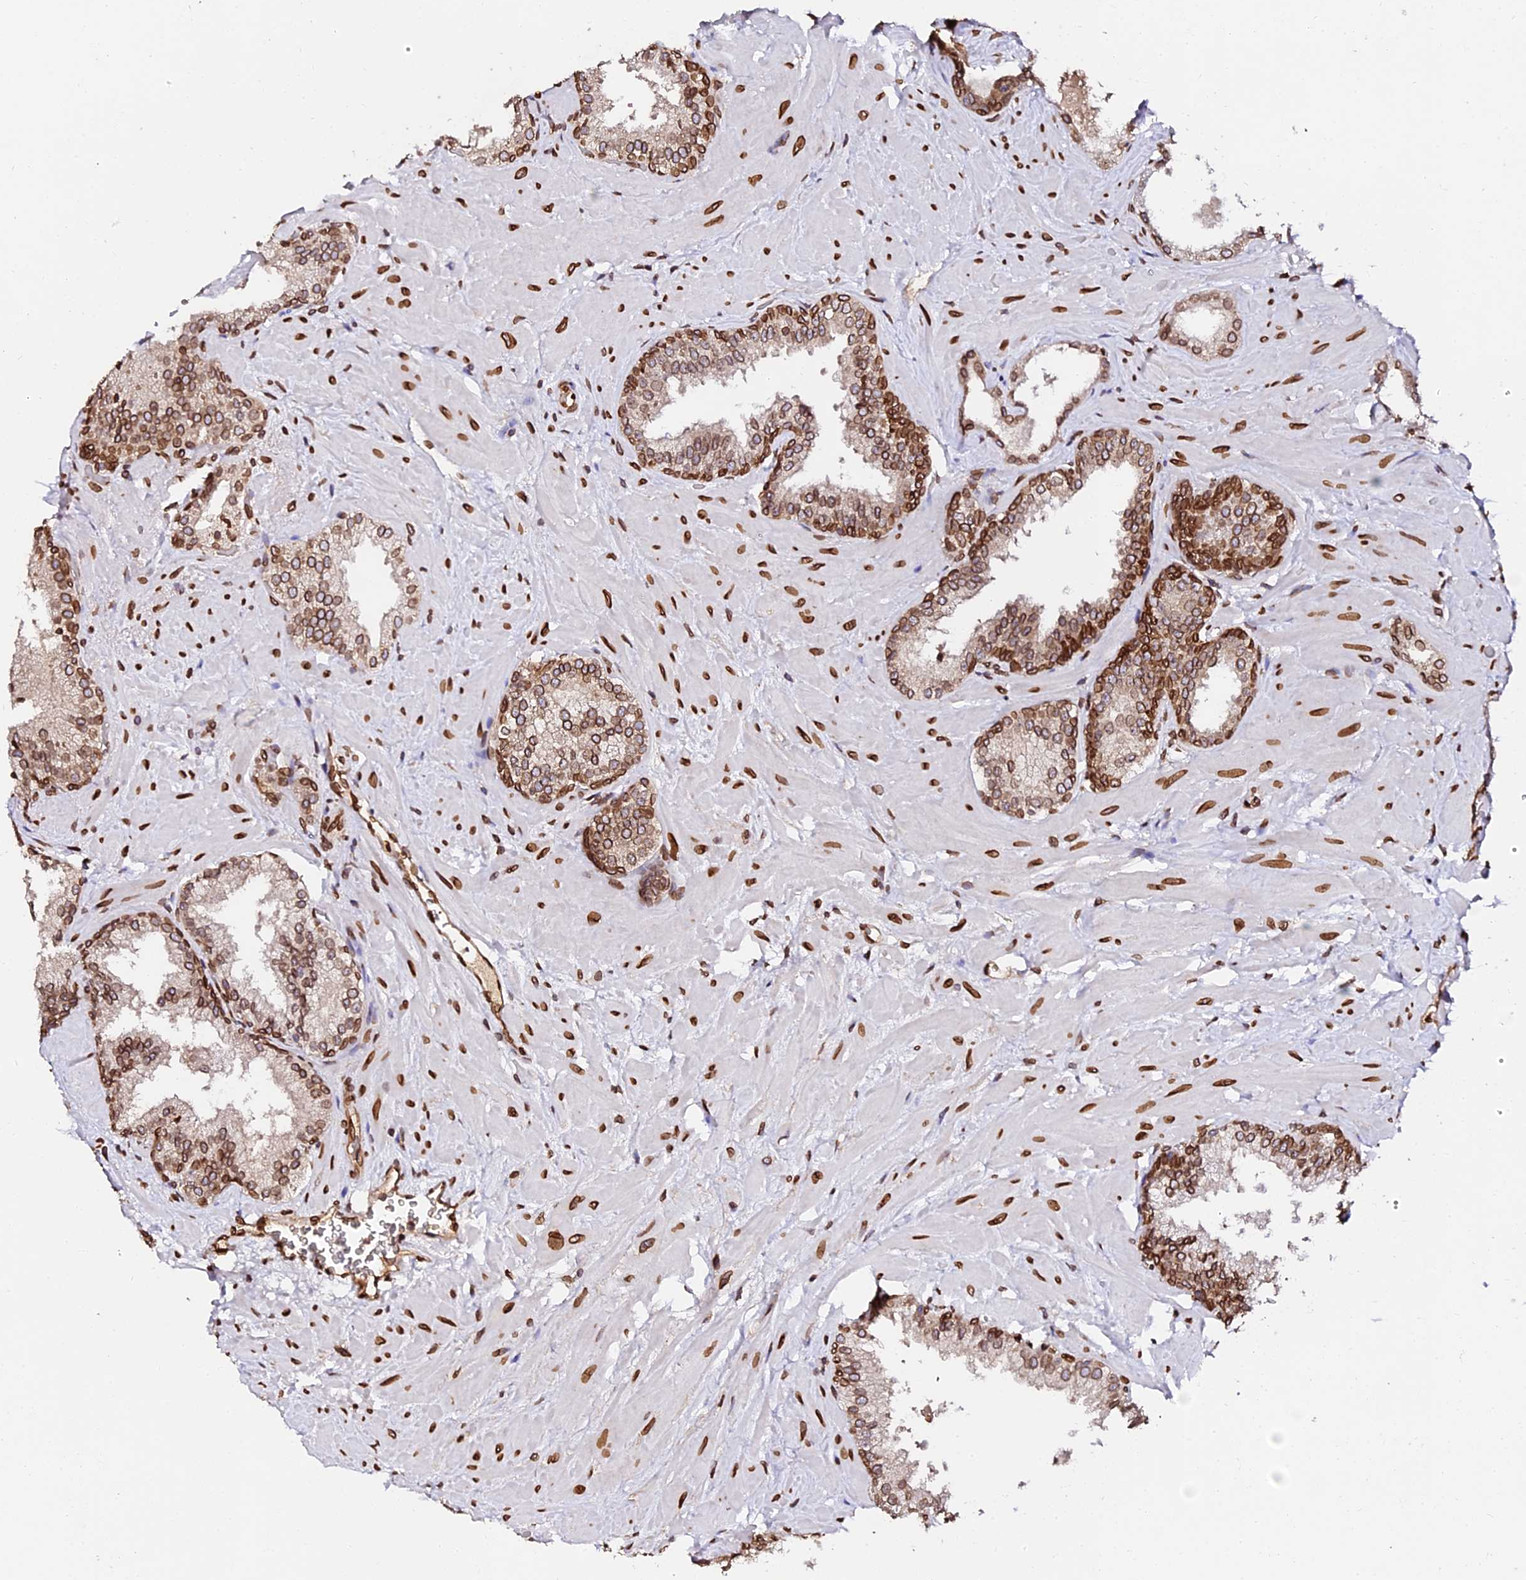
{"staining": {"intensity": "strong", "quantity": ">75%", "location": "cytoplasmic/membranous,nuclear"}, "tissue": "prostate cancer", "cell_type": "Tumor cells", "image_type": "cancer", "snomed": [{"axis": "morphology", "description": "Adenocarcinoma, High grade"}, {"axis": "topography", "description": "Prostate"}], "caption": "Strong cytoplasmic/membranous and nuclear expression is identified in approximately >75% of tumor cells in prostate cancer (high-grade adenocarcinoma). The staining was performed using DAB, with brown indicating positive protein expression. Nuclei are stained blue with hematoxylin.", "gene": "ANAPC5", "patient": {"sex": "male", "age": 64}}